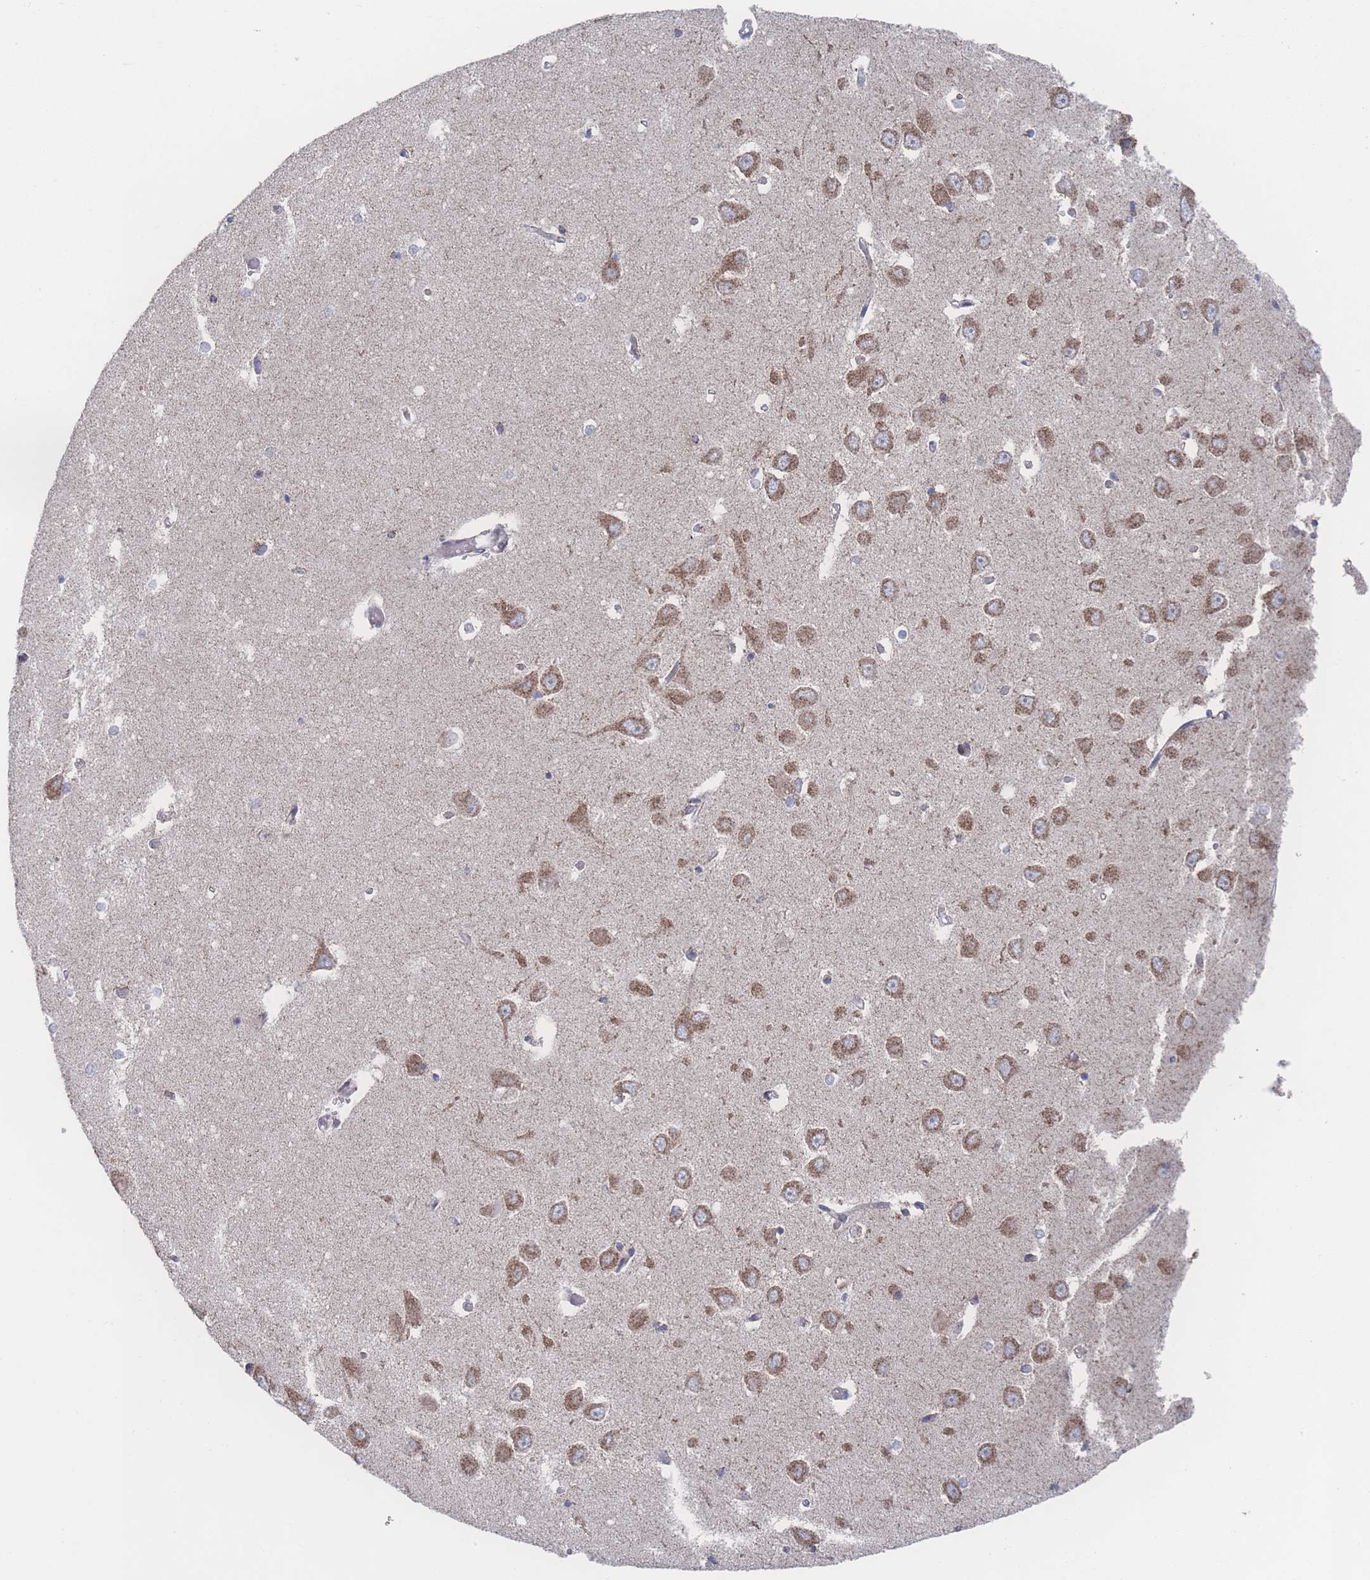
{"staining": {"intensity": "weak", "quantity": "<25%", "location": "cytoplasmic/membranous"}, "tissue": "hippocampus", "cell_type": "Glial cells", "image_type": "normal", "snomed": [{"axis": "morphology", "description": "Normal tissue, NOS"}, {"axis": "topography", "description": "Hippocampus"}], "caption": "Image shows no protein positivity in glial cells of unremarkable hippocampus. (DAB IHC visualized using brightfield microscopy, high magnification).", "gene": "PEX14", "patient": {"sex": "male", "age": 70}}